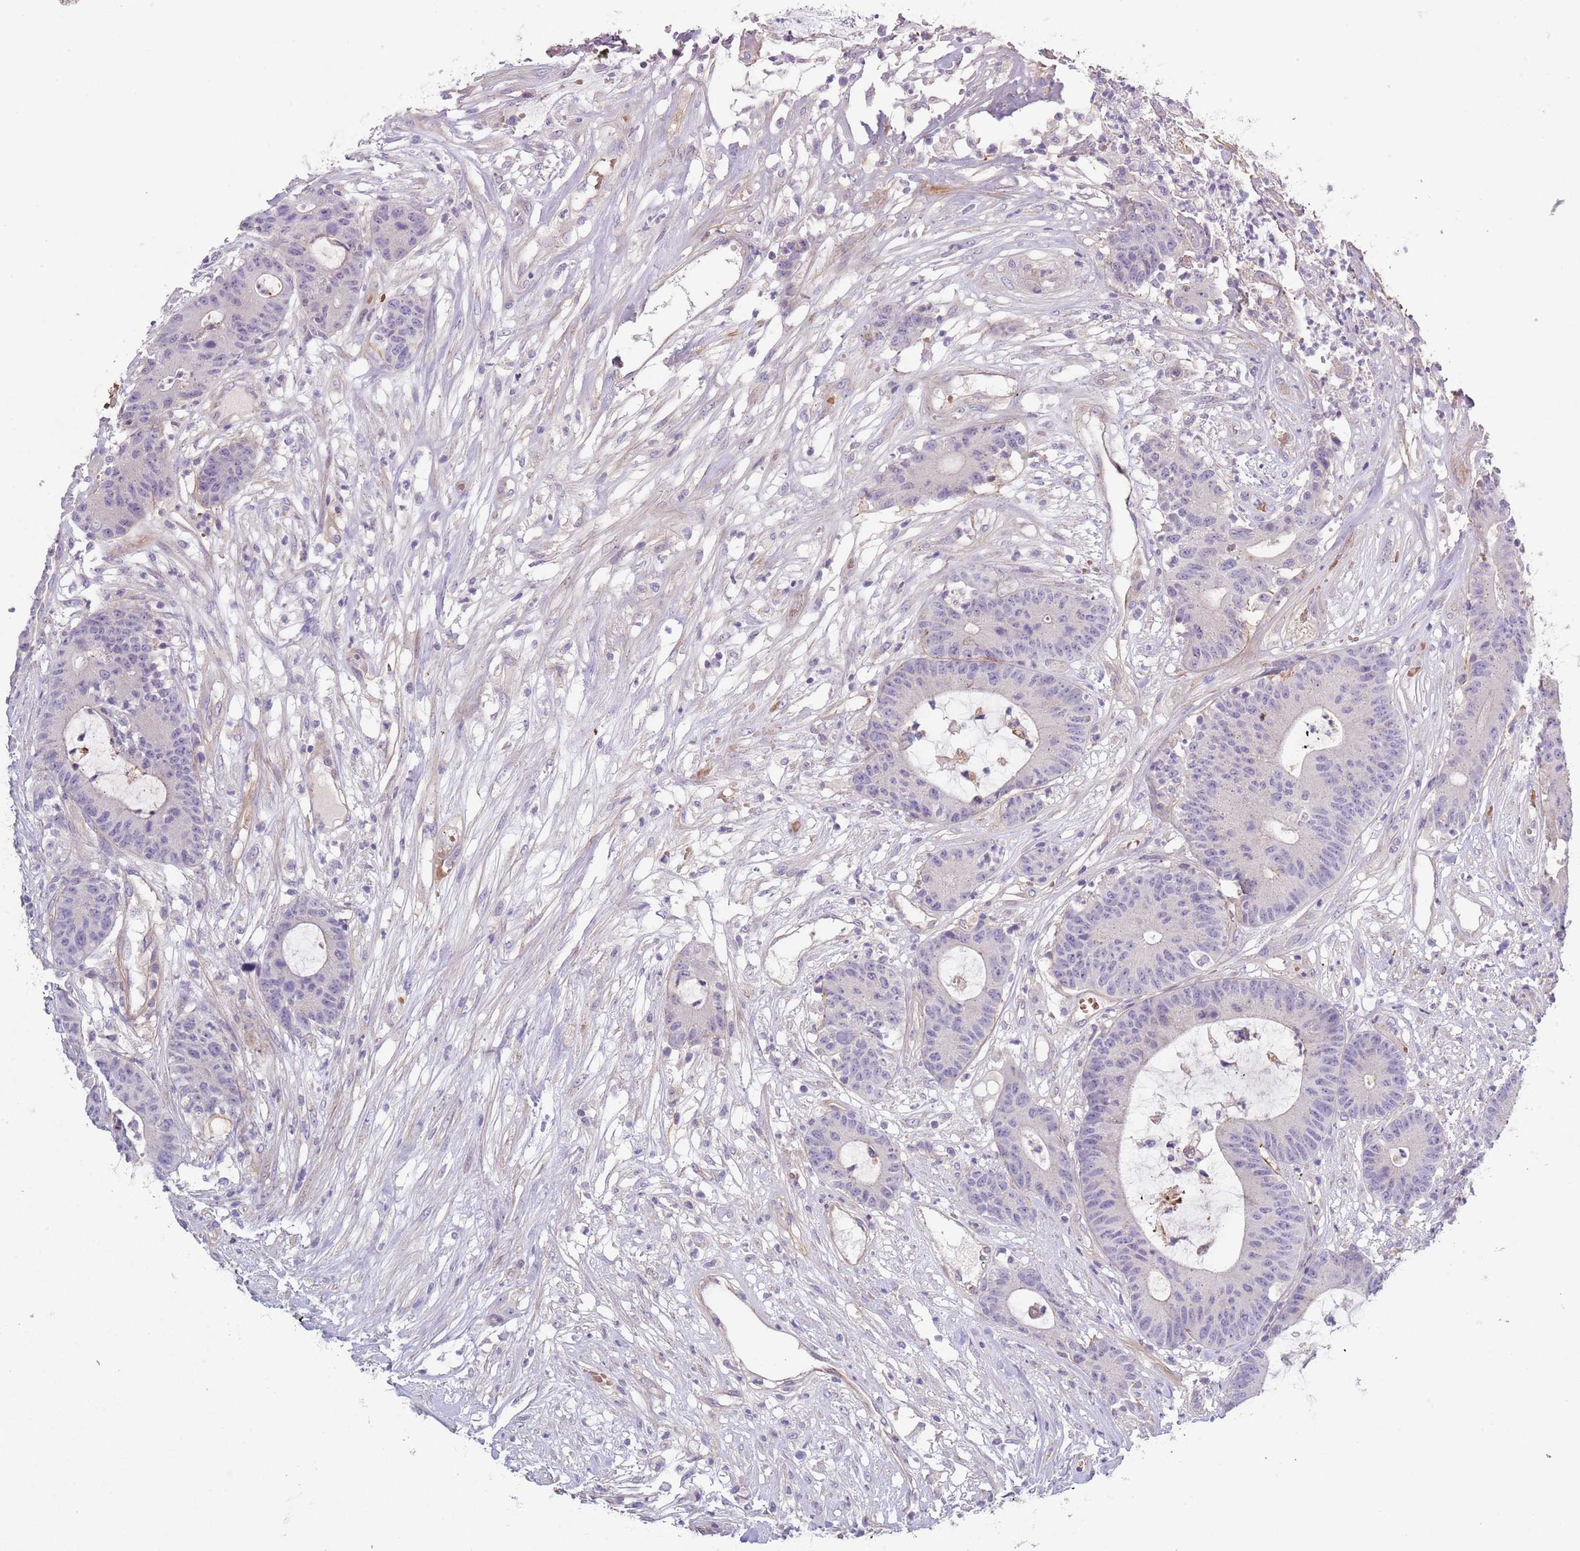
{"staining": {"intensity": "negative", "quantity": "none", "location": "none"}, "tissue": "colorectal cancer", "cell_type": "Tumor cells", "image_type": "cancer", "snomed": [{"axis": "morphology", "description": "Adenocarcinoma, NOS"}, {"axis": "topography", "description": "Colon"}], "caption": "Colorectal adenocarcinoma was stained to show a protein in brown. There is no significant expression in tumor cells.", "gene": "TINAGL1", "patient": {"sex": "female", "age": 84}}